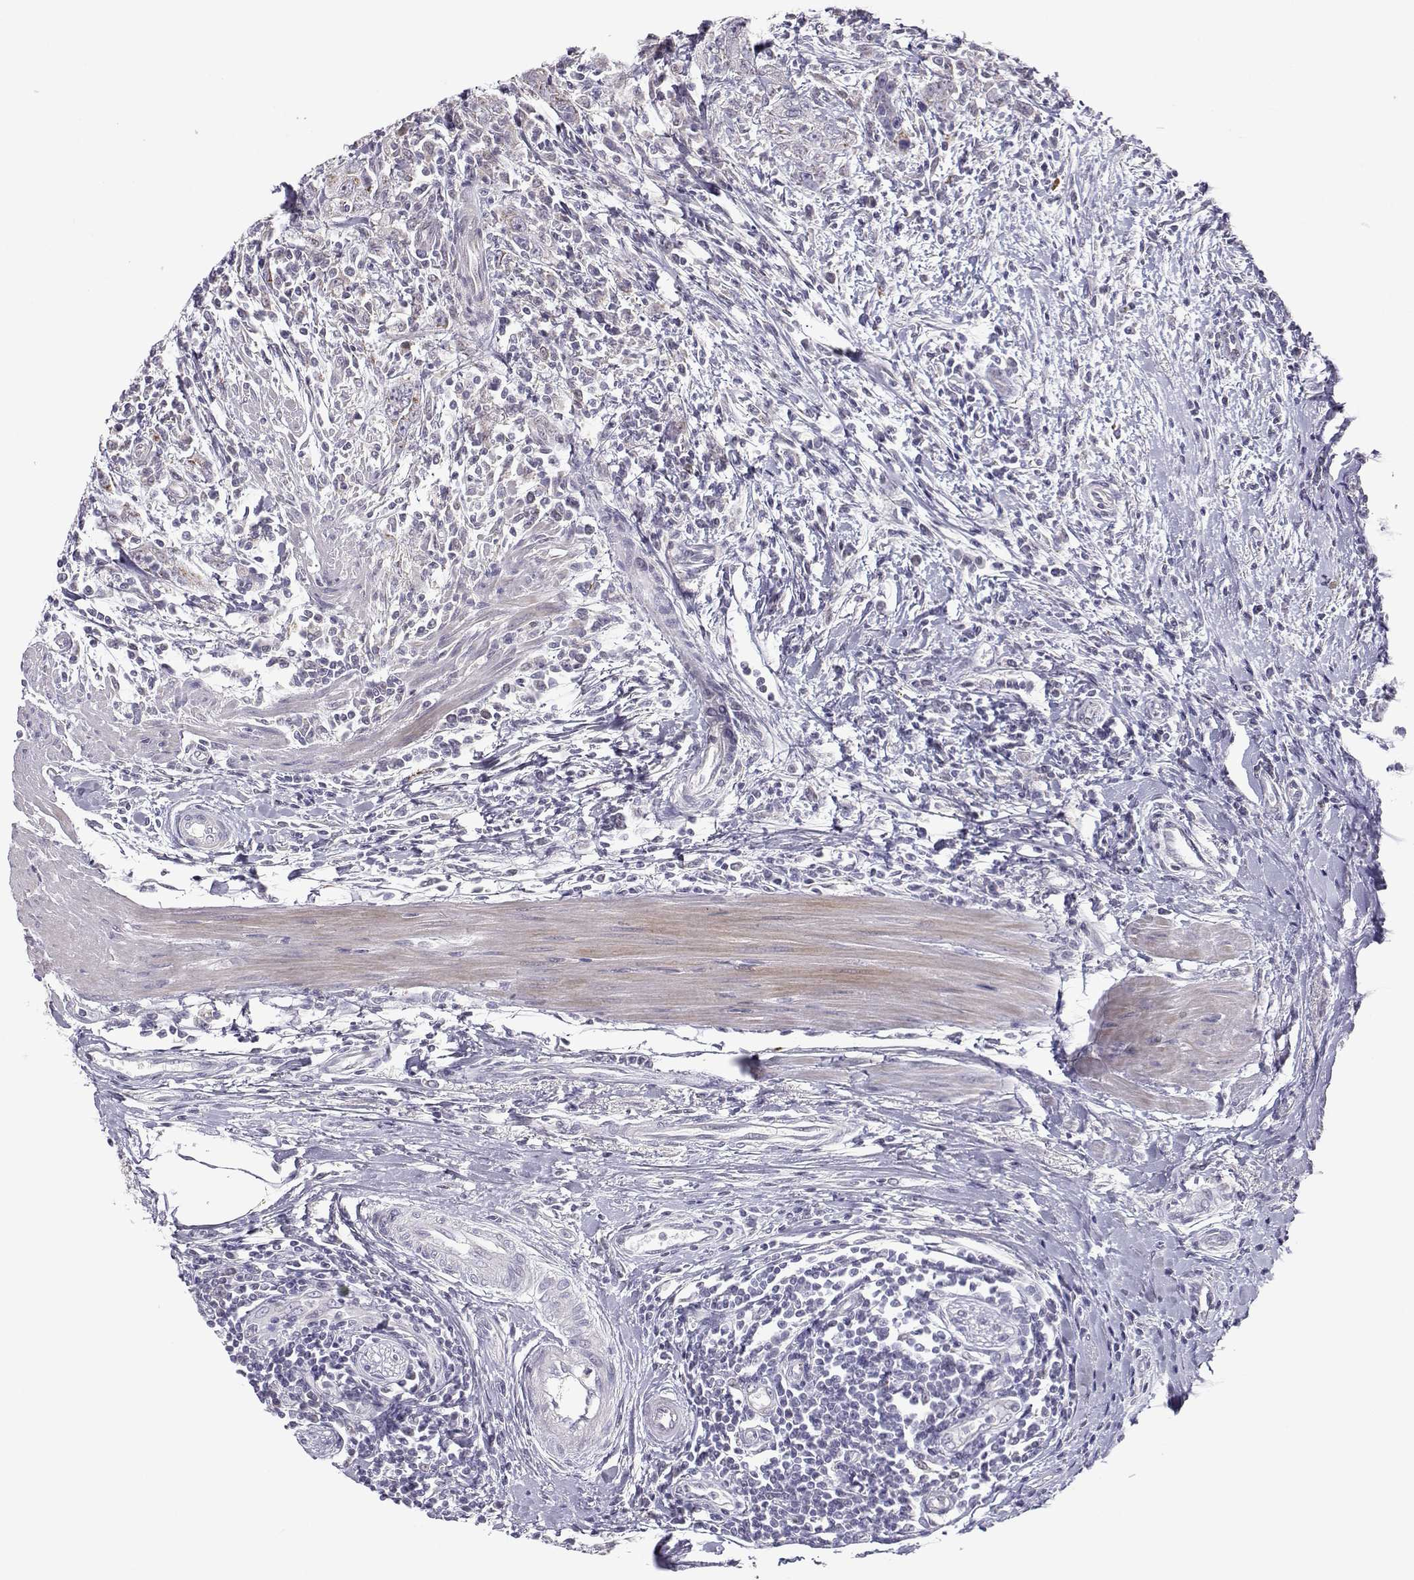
{"staining": {"intensity": "negative", "quantity": "none", "location": "none"}, "tissue": "urothelial cancer", "cell_type": "Tumor cells", "image_type": "cancer", "snomed": [{"axis": "morphology", "description": "Urothelial carcinoma, High grade"}, {"axis": "topography", "description": "Urinary bladder"}], "caption": "An IHC image of urothelial cancer is shown. There is no staining in tumor cells of urothelial cancer.", "gene": "NPVF", "patient": {"sex": "male", "age": 83}}